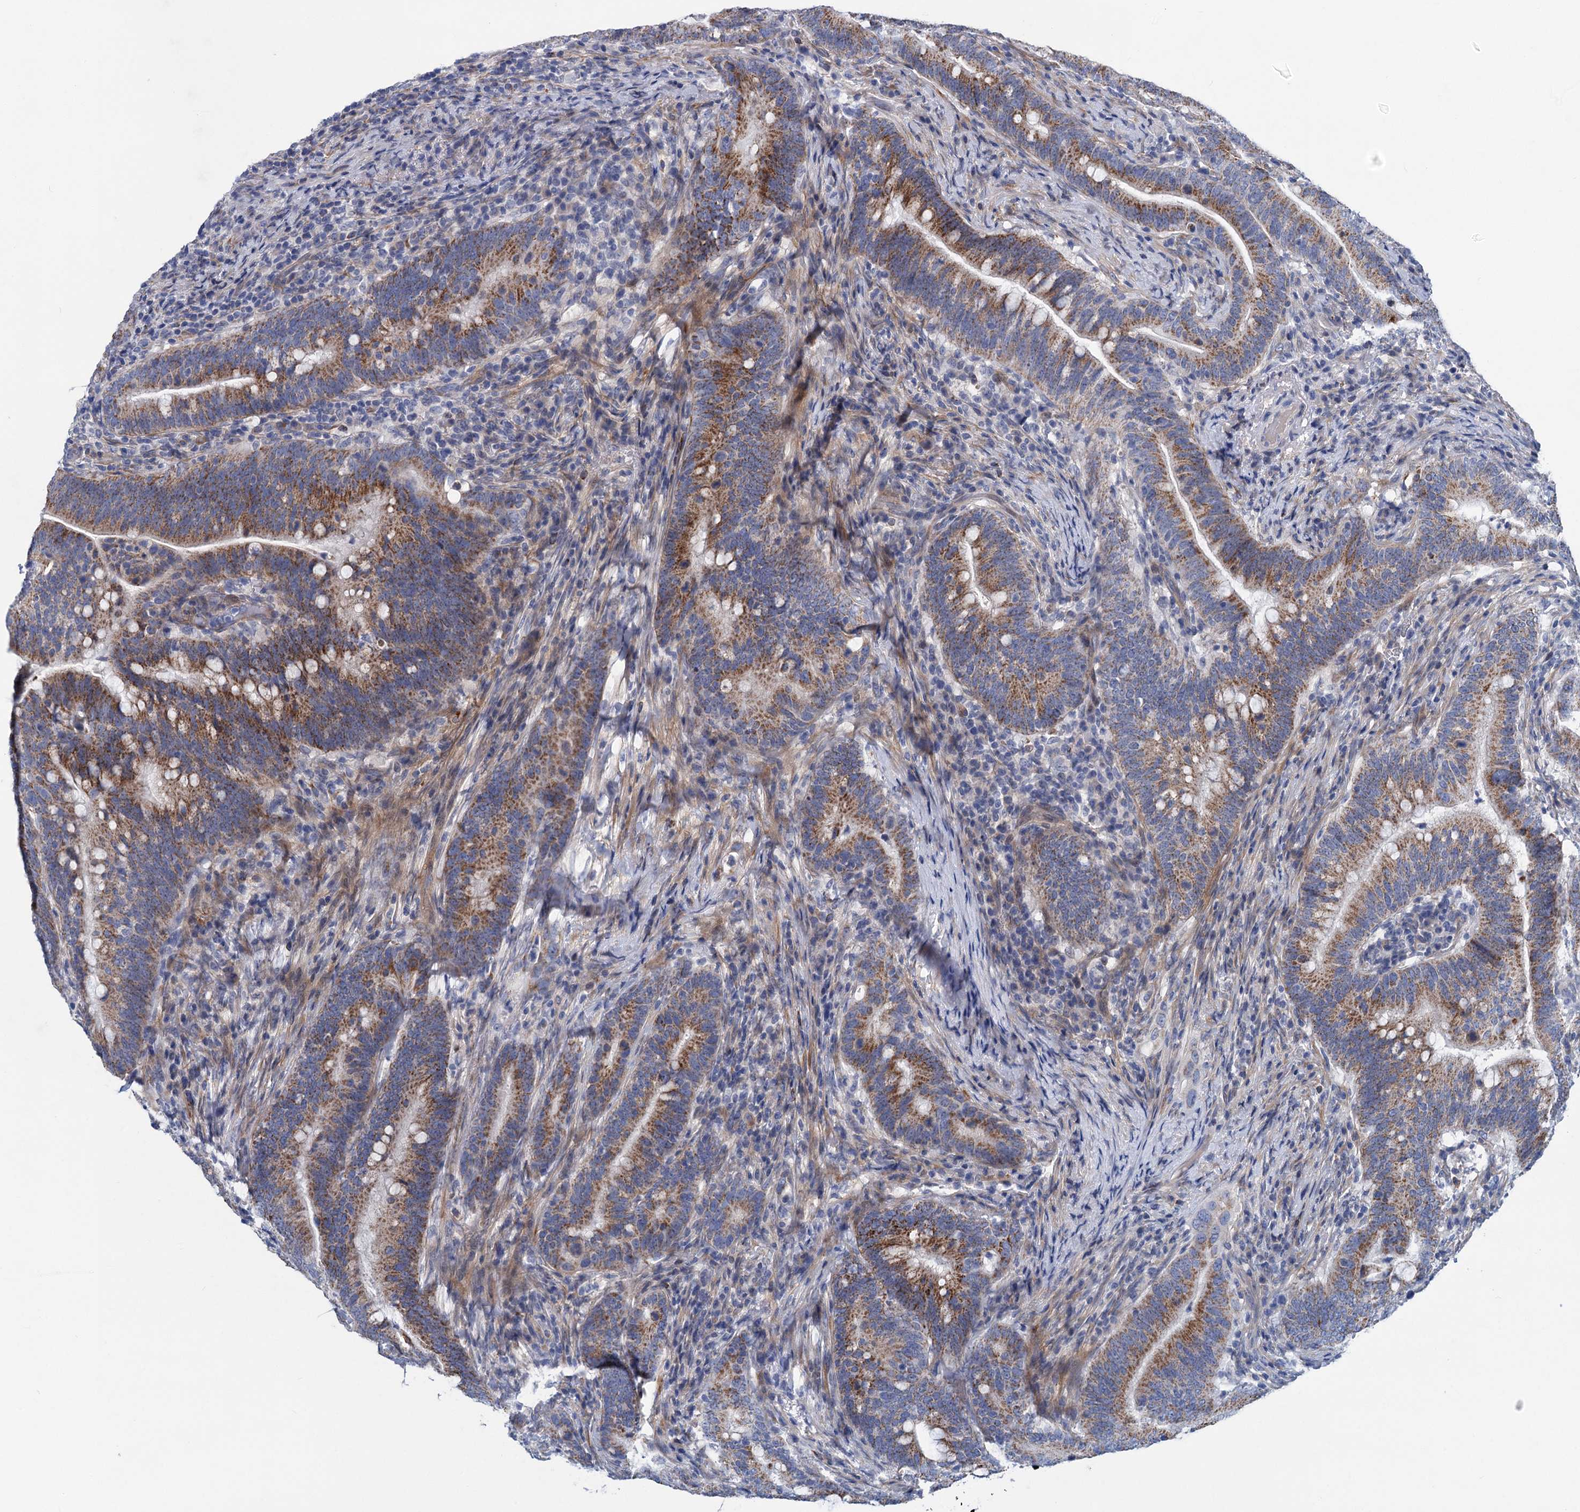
{"staining": {"intensity": "moderate", "quantity": ">75%", "location": "cytoplasmic/membranous"}, "tissue": "colorectal cancer", "cell_type": "Tumor cells", "image_type": "cancer", "snomed": [{"axis": "morphology", "description": "Adenocarcinoma, NOS"}, {"axis": "topography", "description": "Colon"}], "caption": "There is medium levels of moderate cytoplasmic/membranous positivity in tumor cells of colorectal adenocarcinoma, as demonstrated by immunohistochemical staining (brown color).", "gene": "CHDH", "patient": {"sex": "female", "age": 66}}